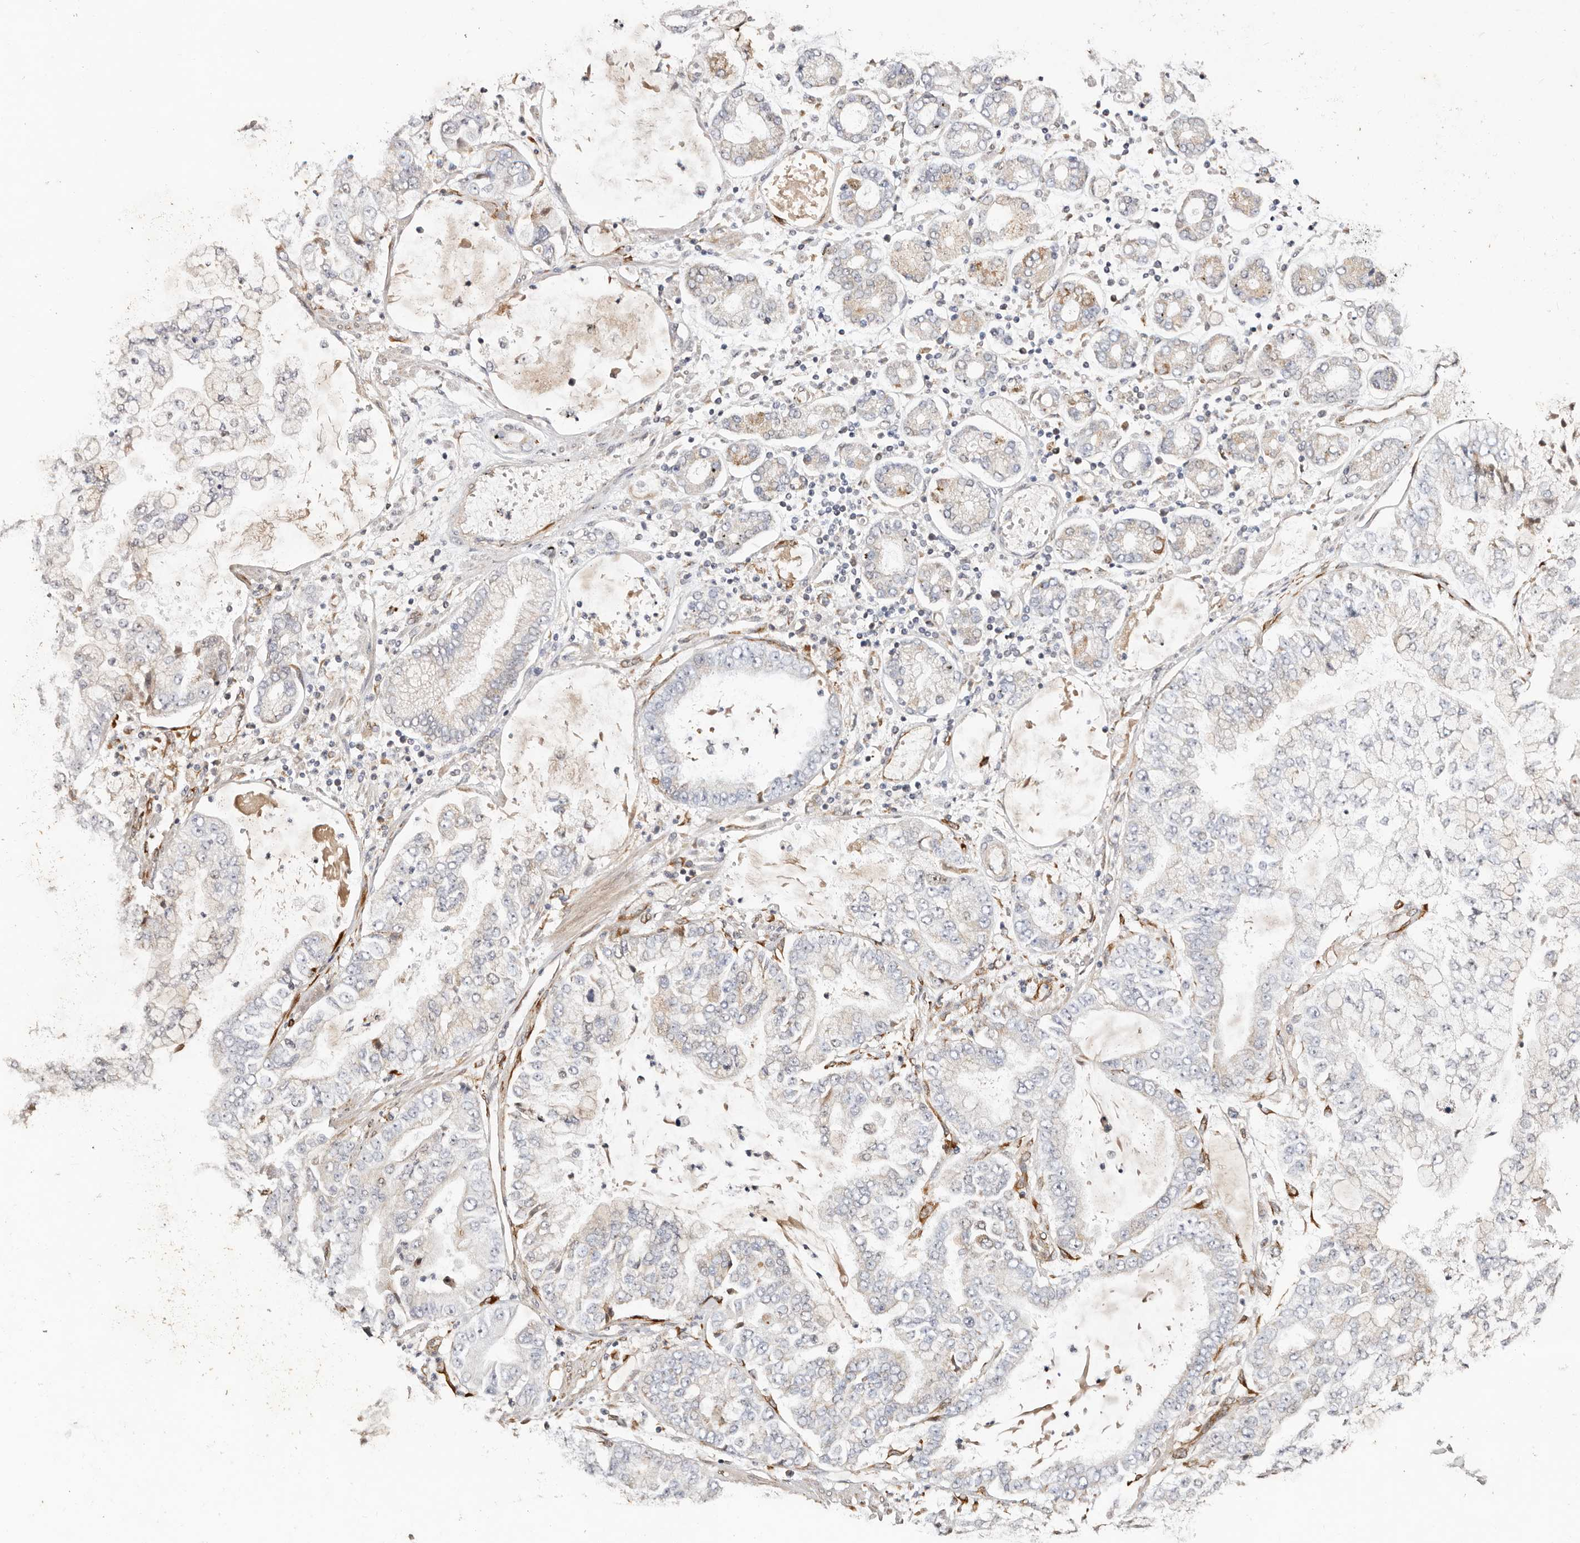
{"staining": {"intensity": "negative", "quantity": "none", "location": "none"}, "tissue": "stomach cancer", "cell_type": "Tumor cells", "image_type": "cancer", "snomed": [{"axis": "morphology", "description": "Adenocarcinoma, NOS"}, {"axis": "topography", "description": "Stomach"}], "caption": "There is no significant staining in tumor cells of stomach adenocarcinoma.", "gene": "SERPINH1", "patient": {"sex": "female", "age": 73}}